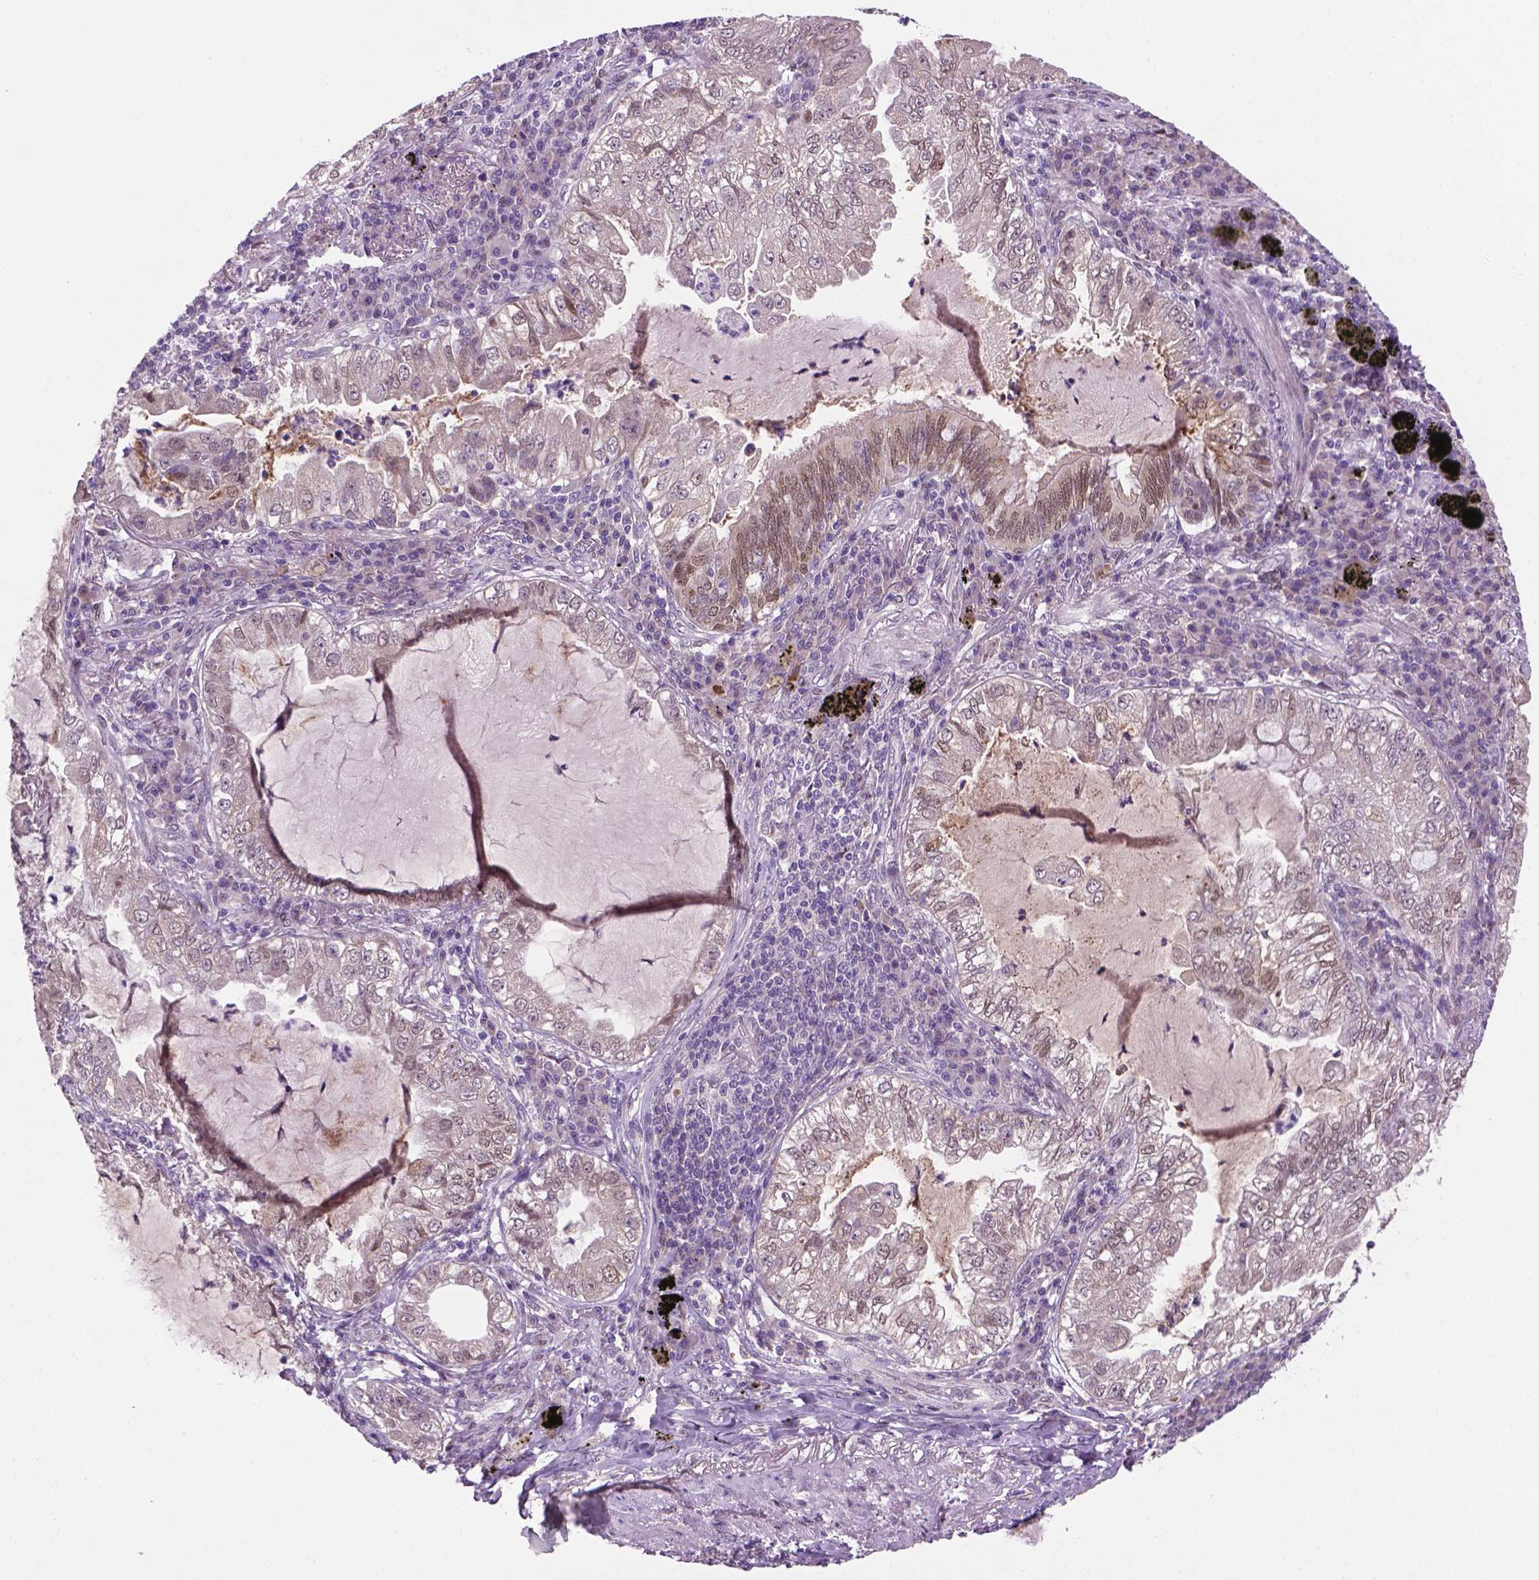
{"staining": {"intensity": "negative", "quantity": "none", "location": "none"}, "tissue": "lung cancer", "cell_type": "Tumor cells", "image_type": "cancer", "snomed": [{"axis": "morphology", "description": "Adenocarcinoma, NOS"}, {"axis": "topography", "description": "Lung"}], "caption": "This is an immunohistochemistry (IHC) photomicrograph of lung cancer (adenocarcinoma). There is no expression in tumor cells.", "gene": "IRF6", "patient": {"sex": "female", "age": 73}}